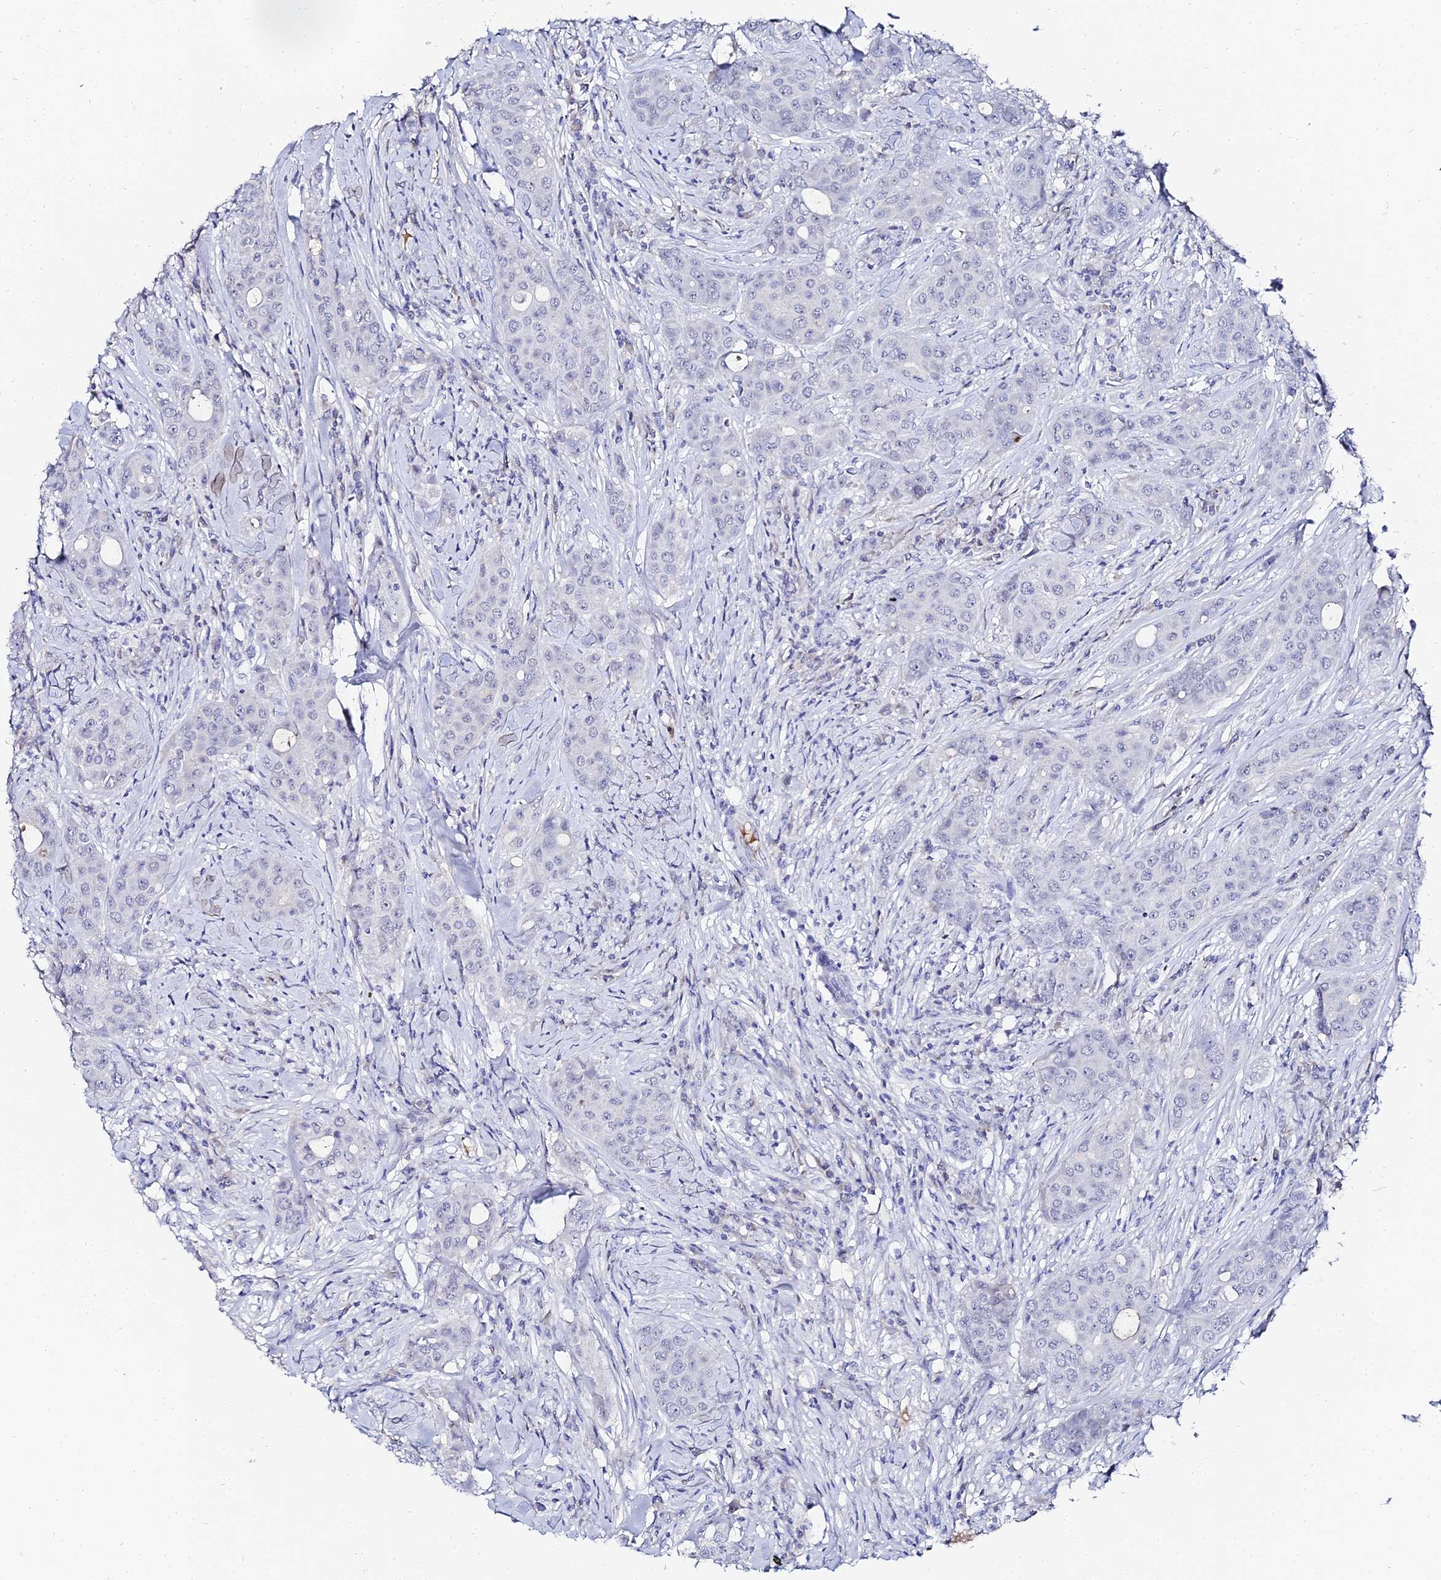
{"staining": {"intensity": "negative", "quantity": "none", "location": "none"}, "tissue": "breast cancer", "cell_type": "Tumor cells", "image_type": "cancer", "snomed": [{"axis": "morphology", "description": "Duct carcinoma"}, {"axis": "topography", "description": "Breast"}], "caption": "This is an immunohistochemistry (IHC) micrograph of breast cancer (invasive ductal carcinoma). There is no expression in tumor cells.", "gene": "KRT17", "patient": {"sex": "female", "age": 43}}